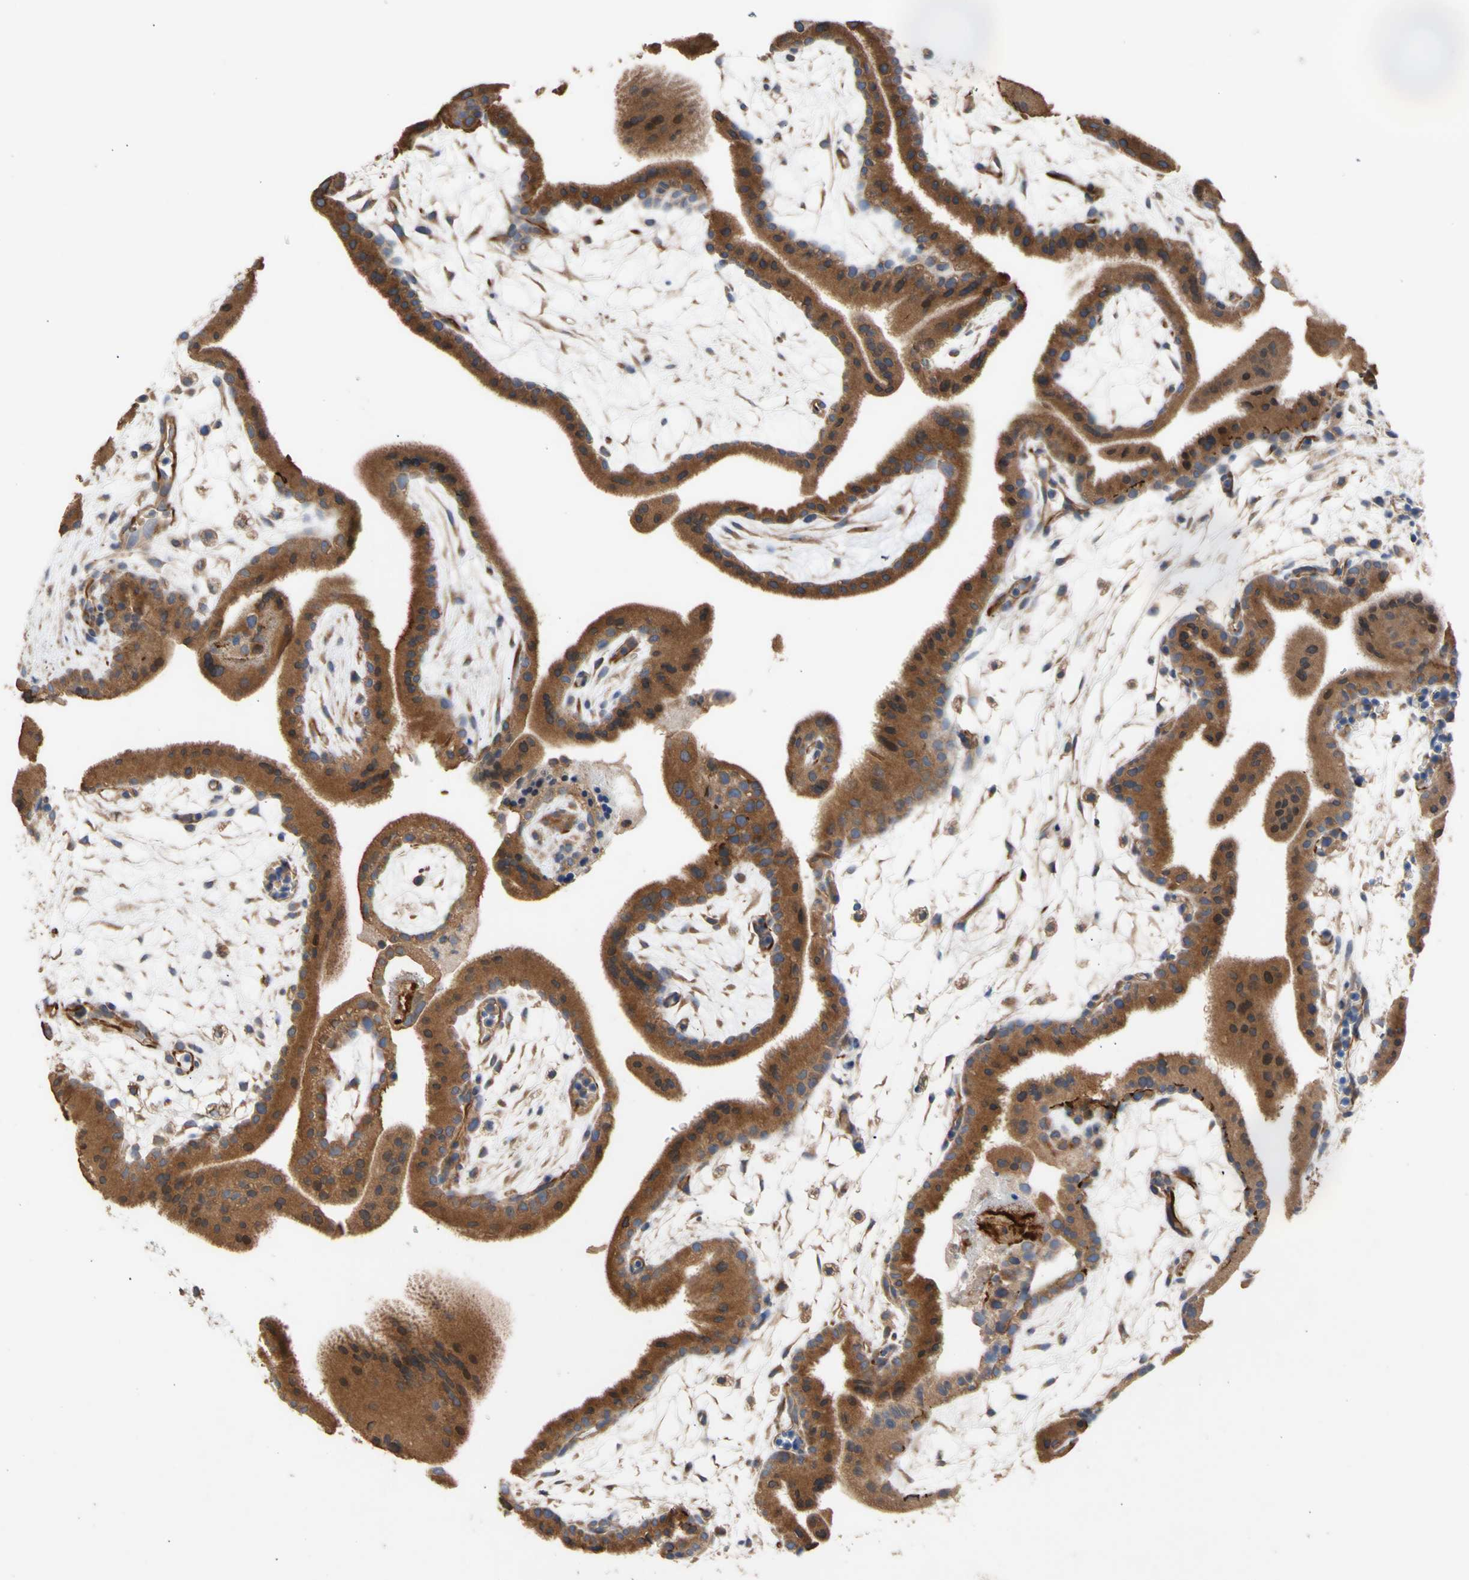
{"staining": {"intensity": "strong", "quantity": ">75%", "location": "cytoplasmic/membranous"}, "tissue": "placenta", "cell_type": "Trophoblastic cells", "image_type": "normal", "snomed": [{"axis": "morphology", "description": "Normal tissue, NOS"}, {"axis": "topography", "description": "Placenta"}], "caption": "This image displays immunohistochemistry staining of normal human placenta, with high strong cytoplasmic/membranous positivity in approximately >75% of trophoblastic cells.", "gene": "EIF2S3", "patient": {"sex": "female", "age": 19}}